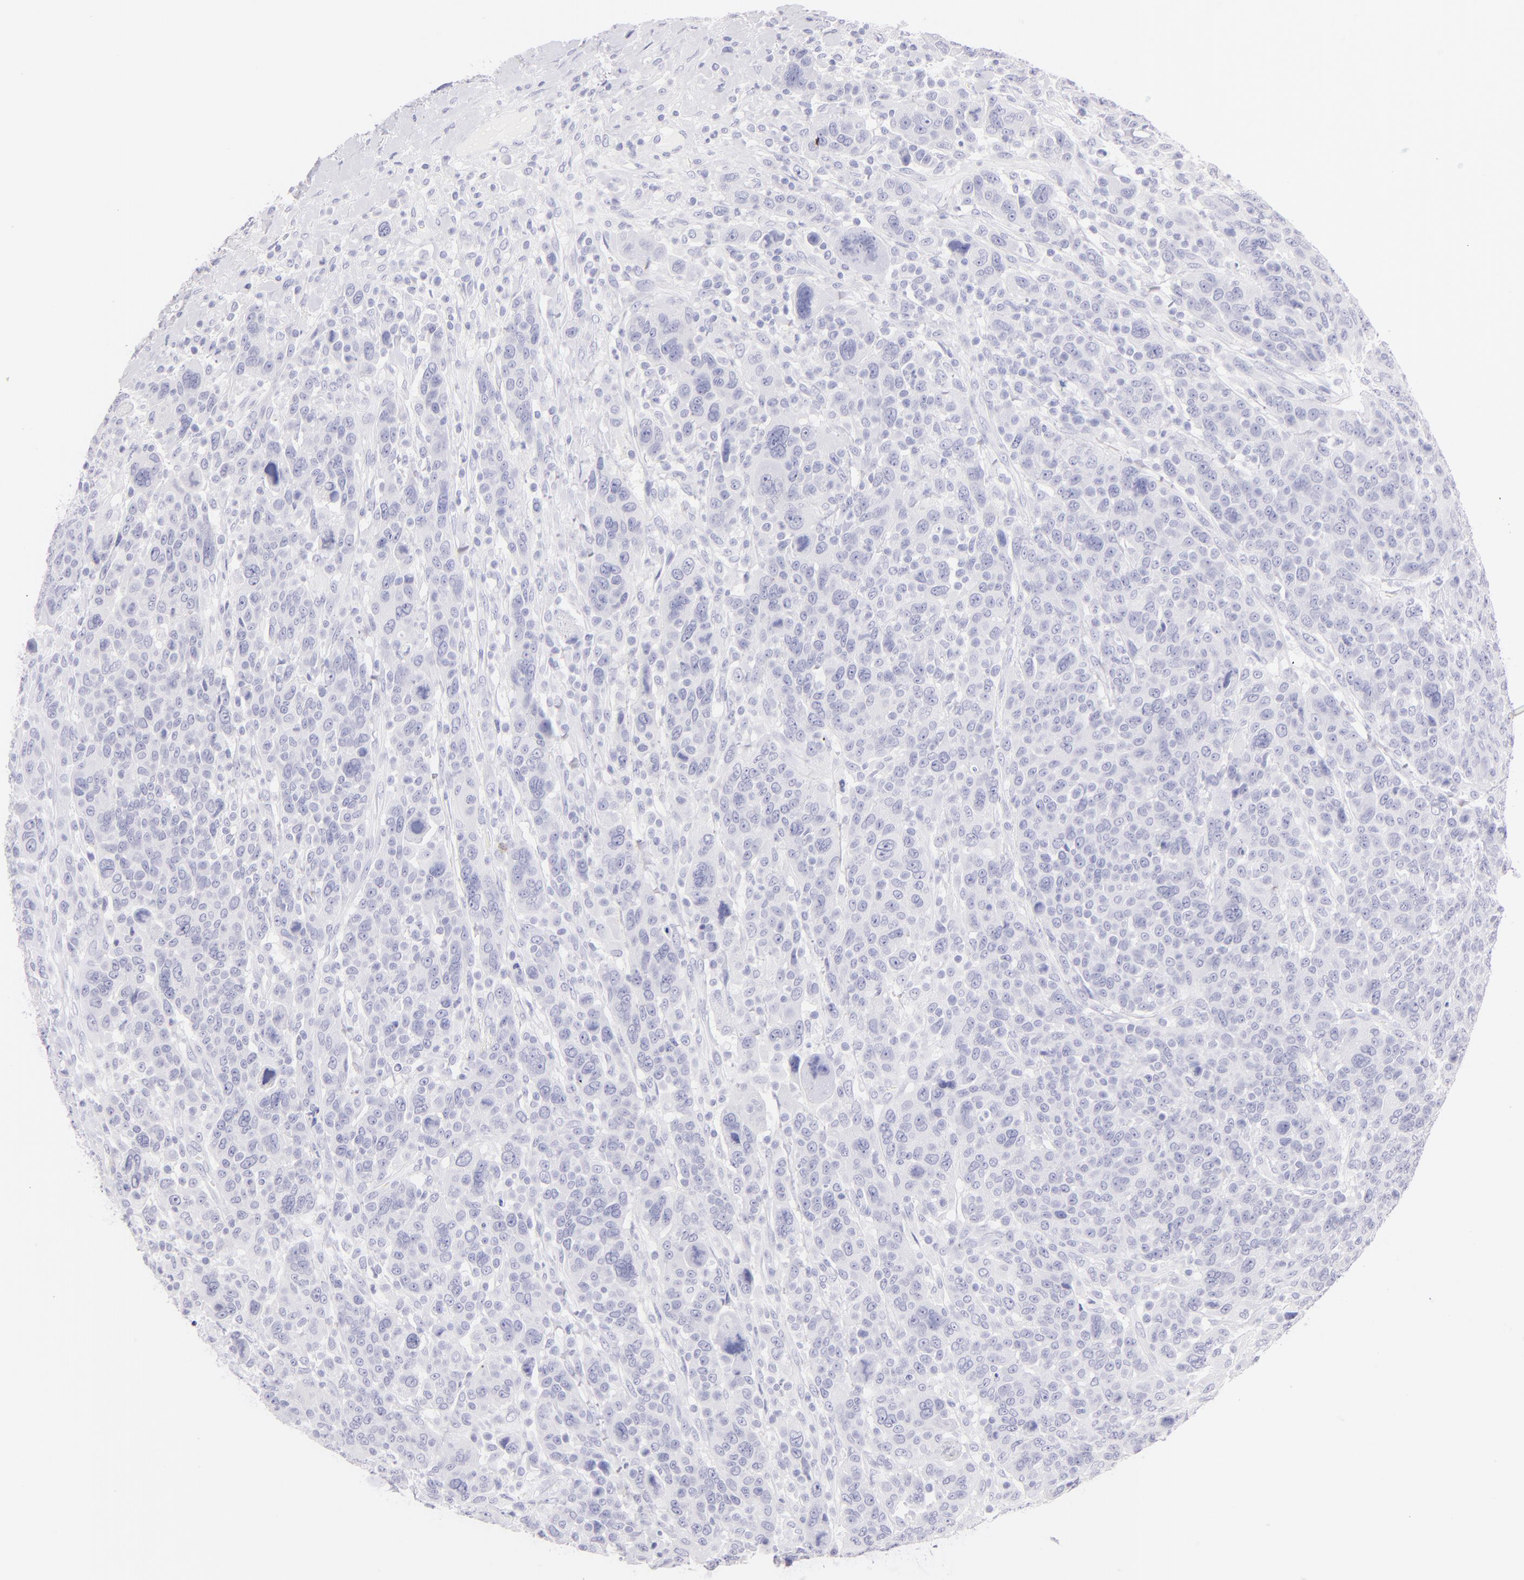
{"staining": {"intensity": "negative", "quantity": "none", "location": "none"}, "tissue": "breast cancer", "cell_type": "Tumor cells", "image_type": "cancer", "snomed": [{"axis": "morphology", "description": "Duct carcinoma"}, {"axis": "topography", "description": "Breast"}], "caption": "An image of breast invasive ductal carcinoma stained for a protein demonstrates no brown staining in tumor cells.", "gene": "SDC1", "patient": {"sex": "female", "age": 37}}